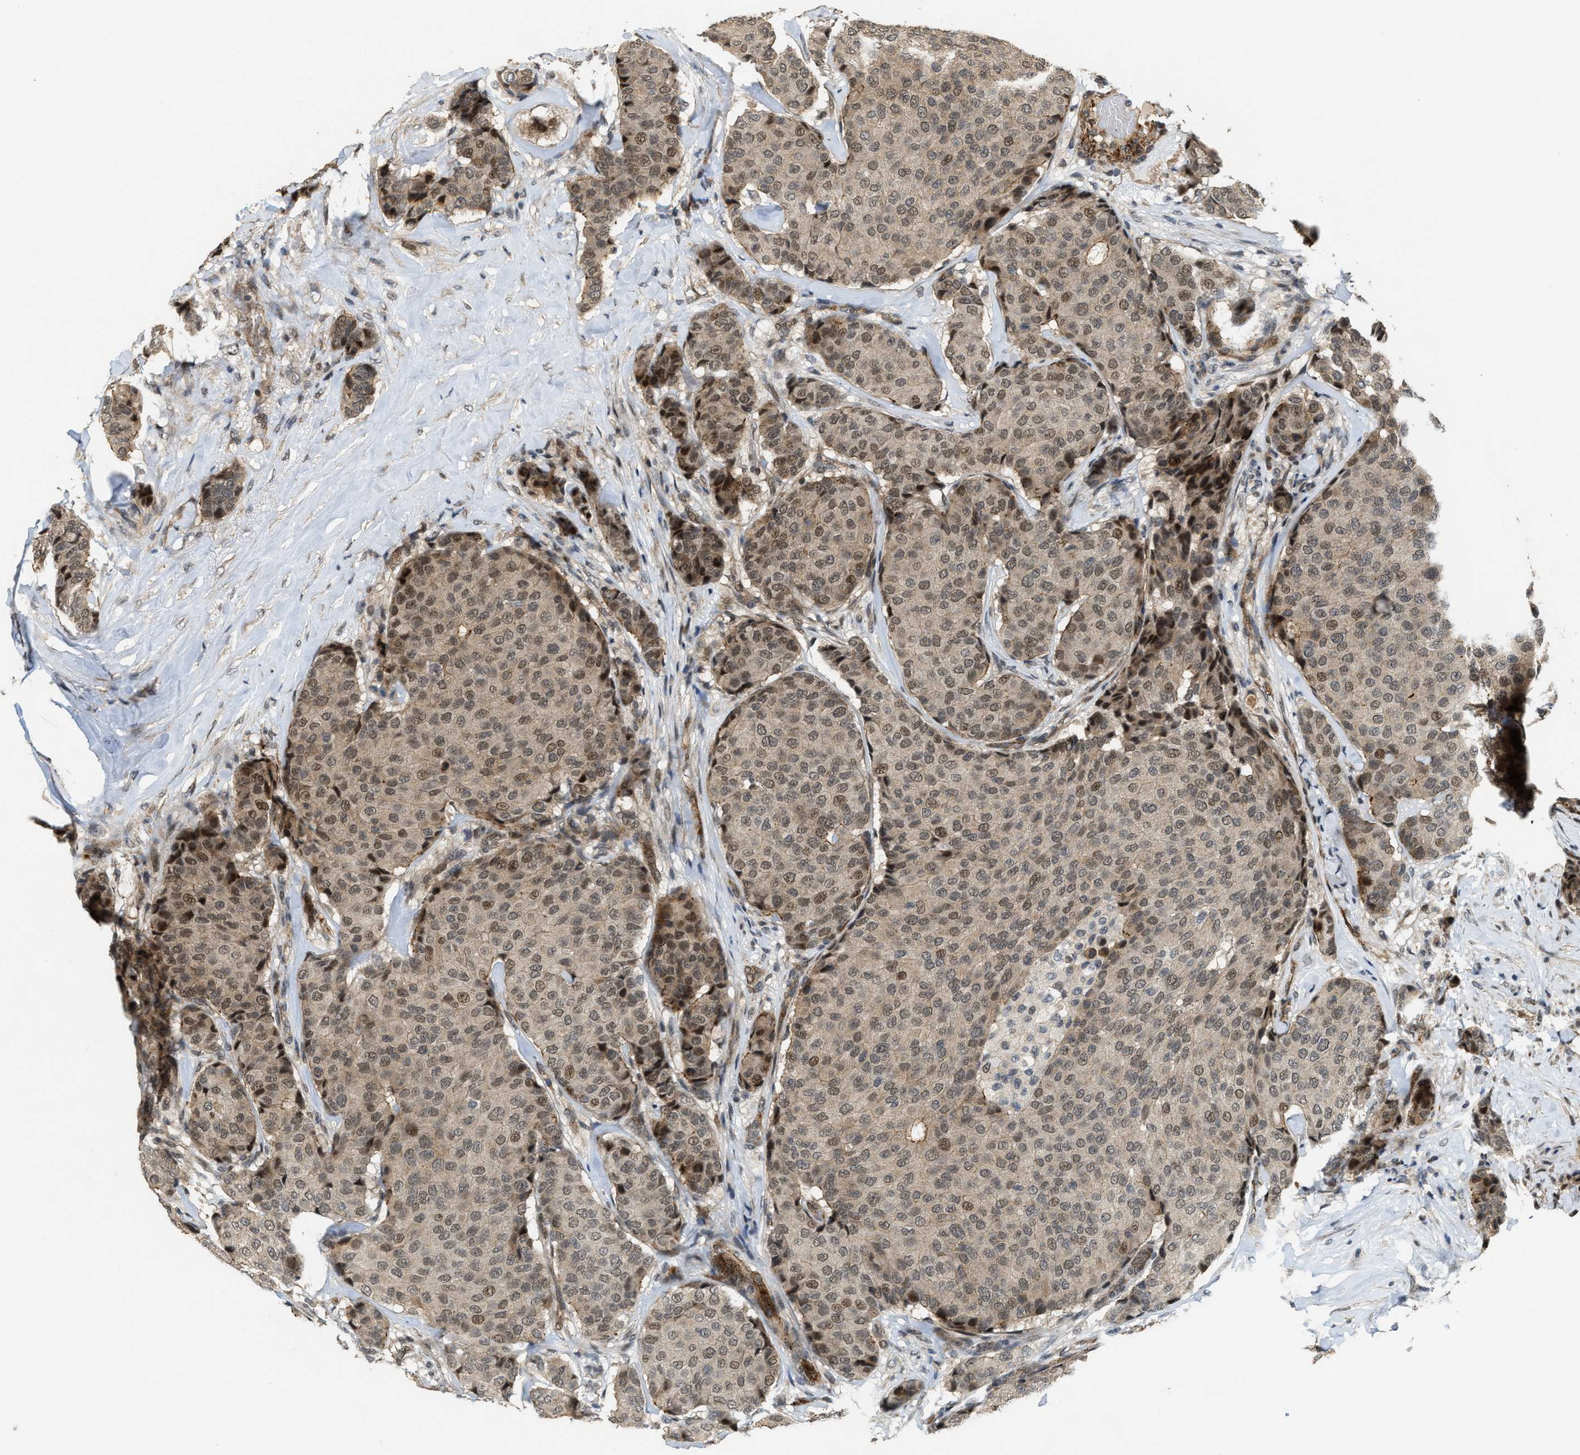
{"staining": {"intensity": "moderate", "quantity": ">75%", "location": "cytoplasmic/membranous,nuclear"}, "tissue": "breast cancer", "cell_type": "Tumor cells", "image_type": "cancer", "snomed": [{"axis": "morphology", "description": "Duct carcinoma"}, {"axis": "topography", "description": "Breast"}], "caption": "IHC (DAB) staining of breast cancer reveals moderate cytoplasmic/membranous and nuclear protein staining in approximately >75% of tumor cells. Using DAB (brown) and hematoxylin (blue) stains, captured at high magnification using brightfield microscopy.", "gene": "DPF2", "patient": {"sex": "female", "age": 75}}